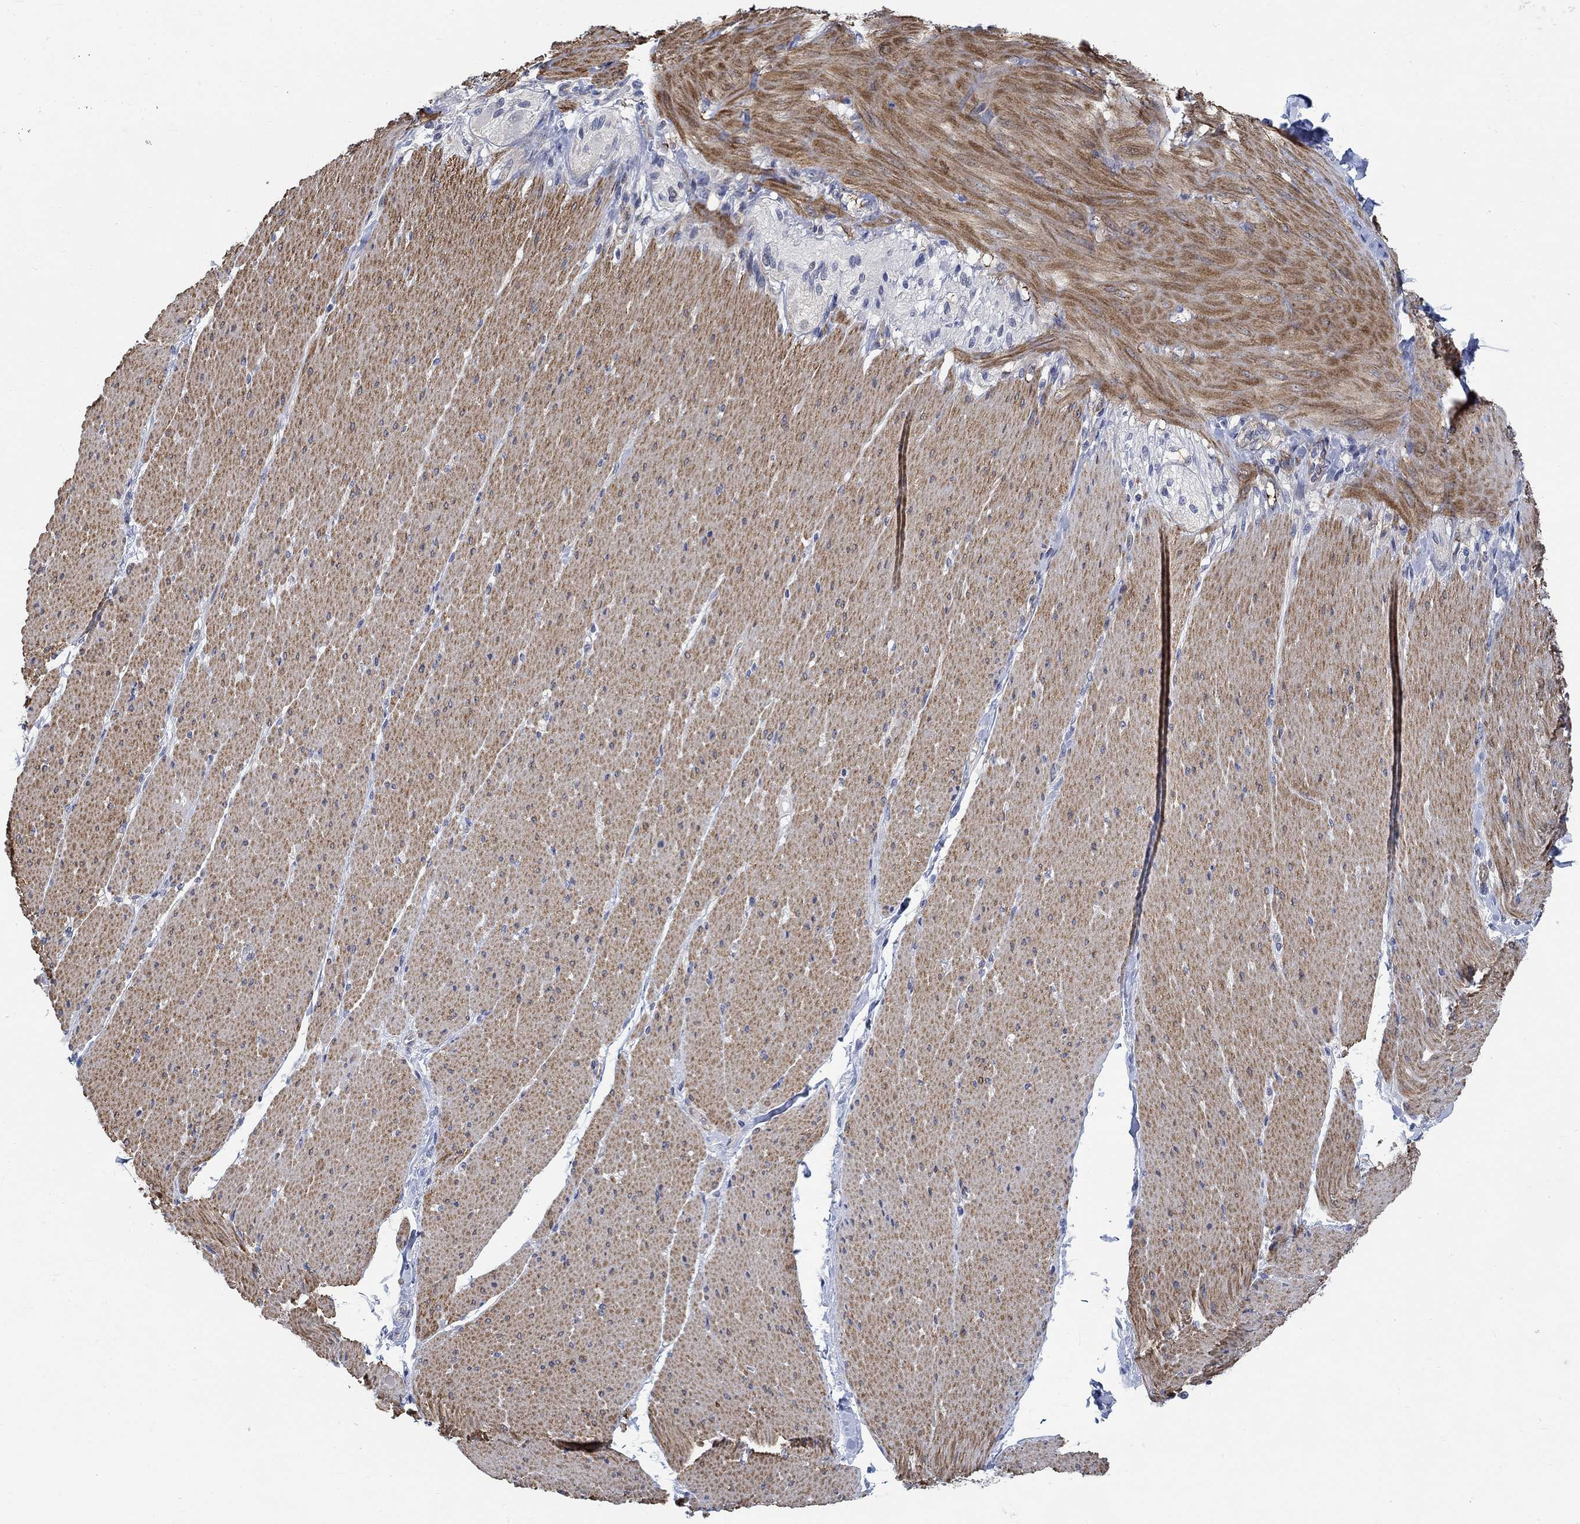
{"staining": {"intensity": "negative", "quantity": "none", "location": "none"}, "tissue": "adipose tissue", "cell_type": "Adipocytes", "image_type": "normal", "snomed": [{"axis": "morphology", "description": "Normal tissue, NOS"}, {"axis": "topography", "description": "Smooth muscle"}, {"axis": "topography", "description": "Duodenum"}, {"axis": "topography", "description": "Peripheral nerve tissue"}], "caption": "High magnification brightfield microscopy of unremarkable adipose tissue stained with DAB (brown) and counterstained with hematoxylin (blue): adipocytes show no significant positivity. The staining was performed using DAB to visualize the protein expression in brown, while the nuclei were stained in blue with hematoxylin (Magnification: 20x).", "gene": "KCNH8", "patient": {"sex": "female", "age": 61}}